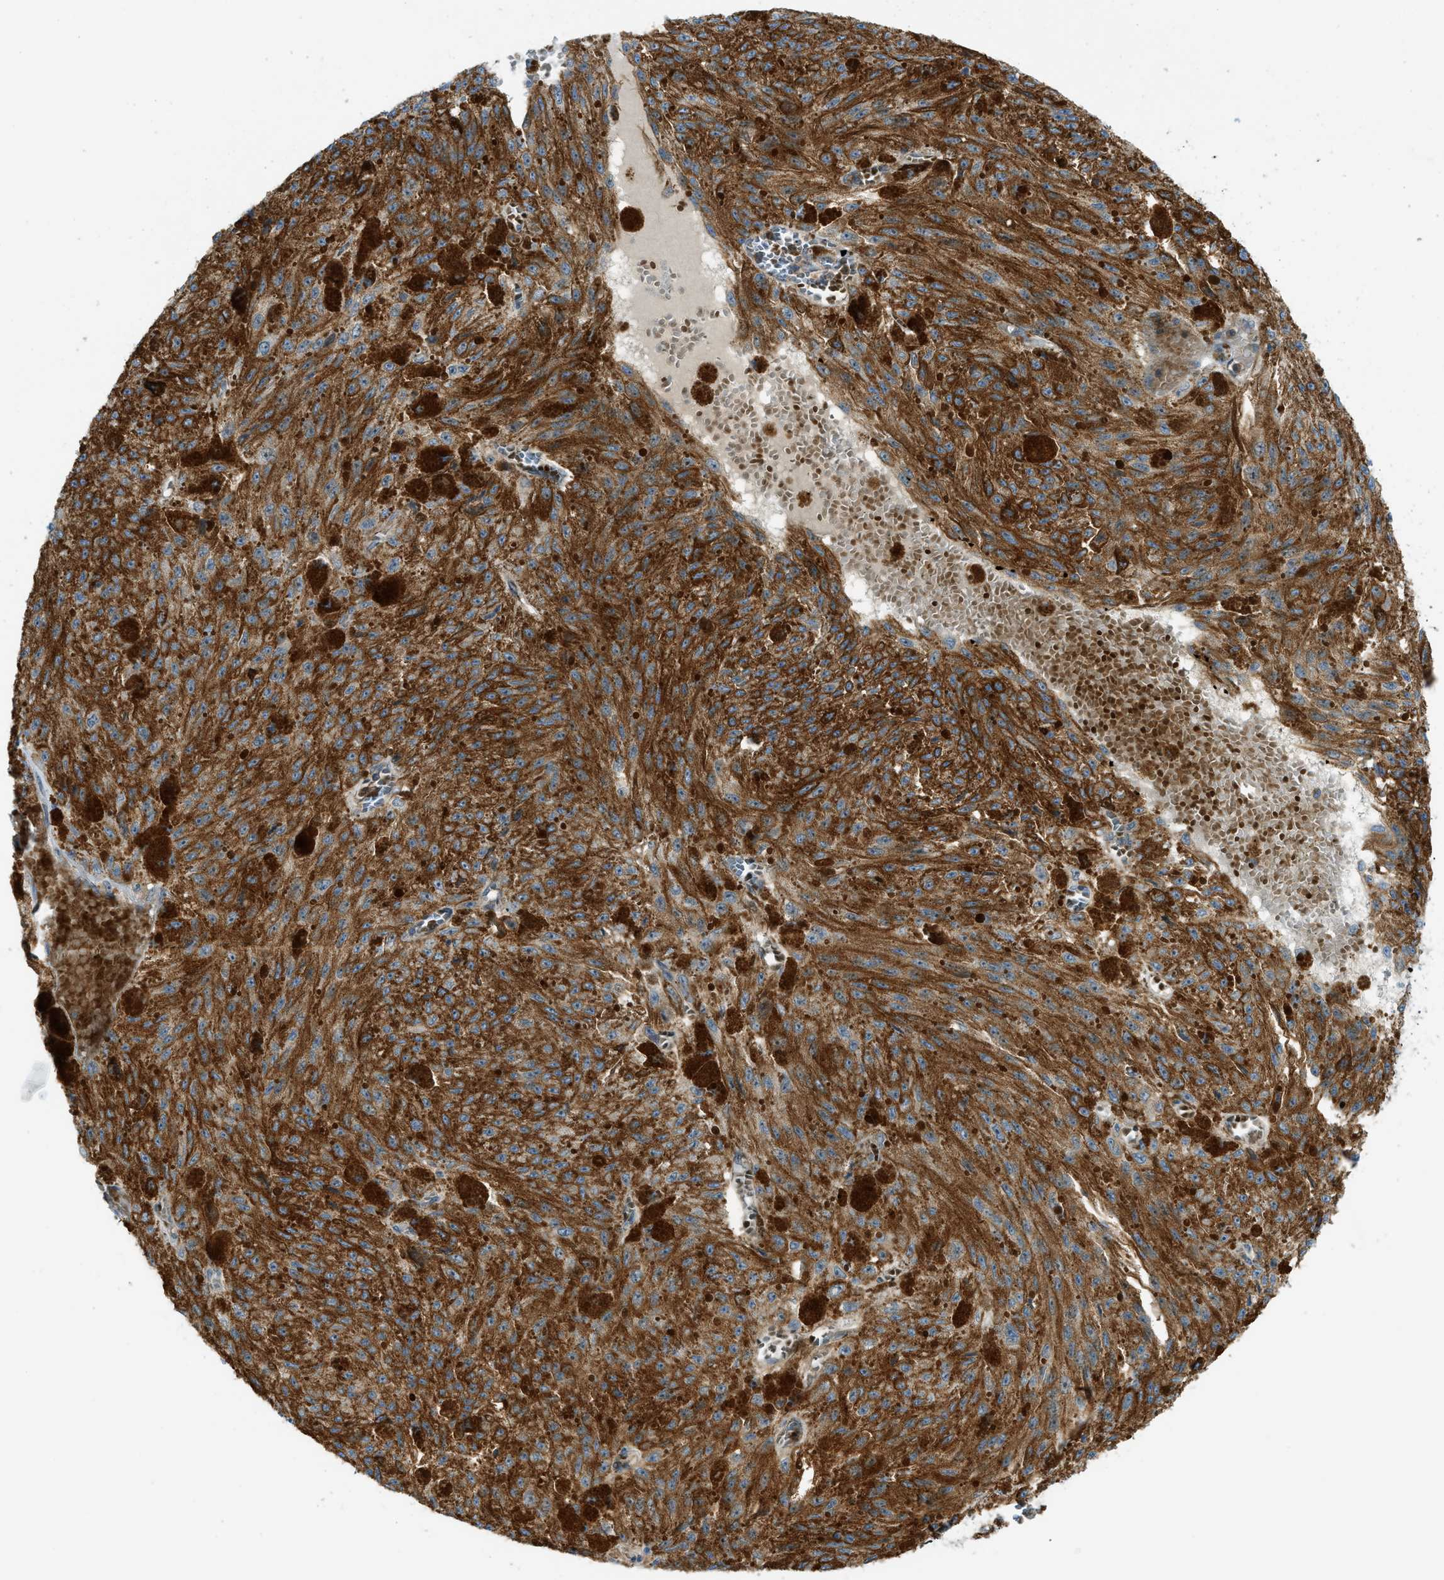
{"staining": {"intensity": "moderate", "quantity": ">75%", "location": "cytoplasmic/membranous"}, "tissue": "melanoma", "cell_type": "Tumor cells", "image_type": "cancer", "snomed": [{"axis": "morphology", "description": "Malignant melanoma, NOS"}, {"axis": "topography", "description": "Other"}], "caption": "Moderate cytoplasmic/membranous protein positivity is present in approximately >75% of tumor cells in melanoma.", "gene": "GRK6", "patient": {"sex": "male", "age": 79}}